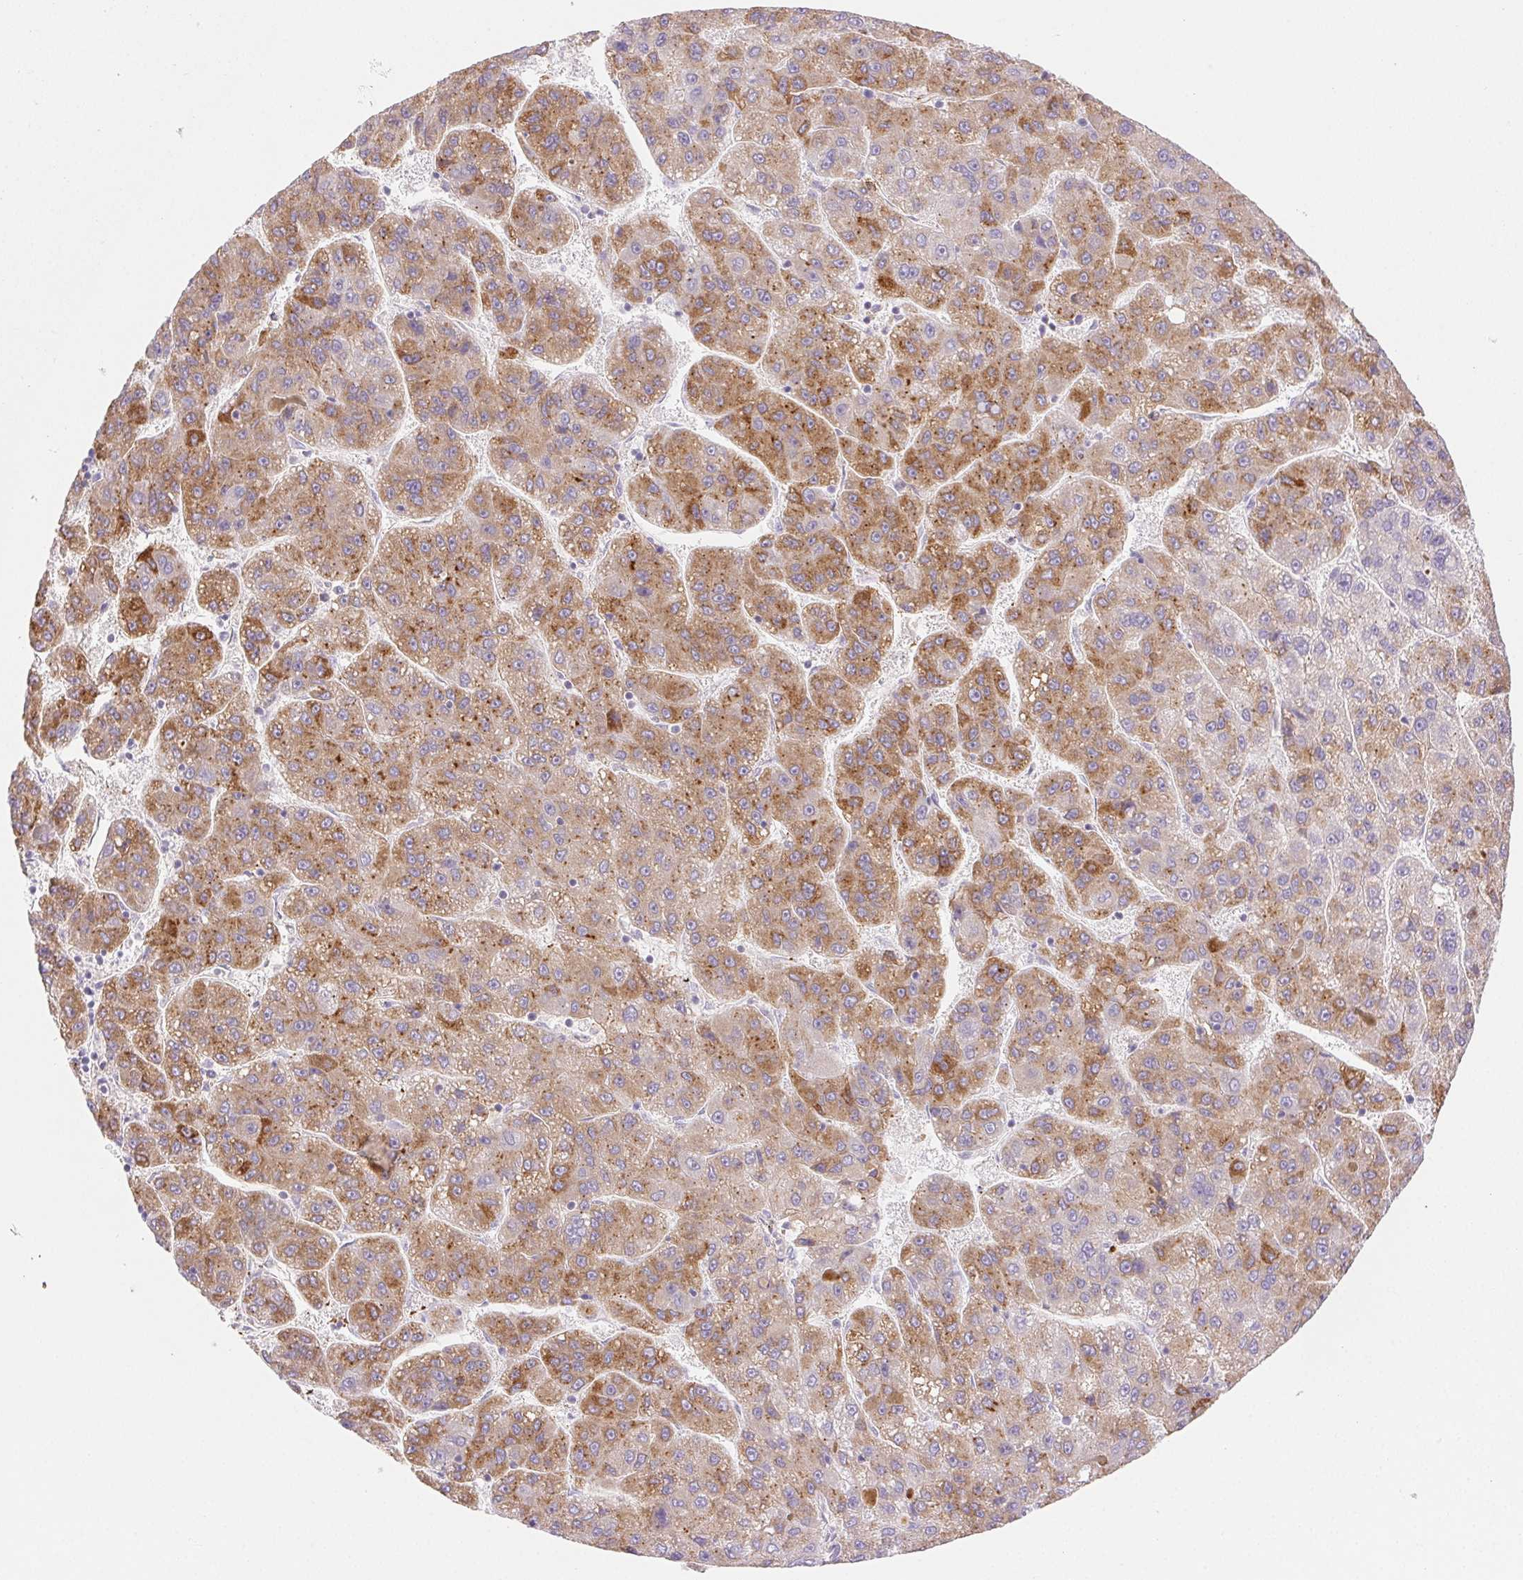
{"staining": {"intensity": "moderate", "quantity": ">75%", "location": "cytoplasmic/membranous"}, "tissue": "liver cancer", "cell_type": "Tumor cells", "image_type": "cancer", "snomed": [{"axis": "morphology", "description": "Carcinoma, Hepatocellular, NOS"}, {"axis": "topography", "description": "Liver"}], "caption": "Immunohistochemical staining of liver cancer (hepatocellular carcinoma) exhibits medium levels of moderate cytoplasmic/membranous protein staining in about >75% of tumor cells.", "gene": "FGA", "patient": {"sex": "female", "age": 82}}